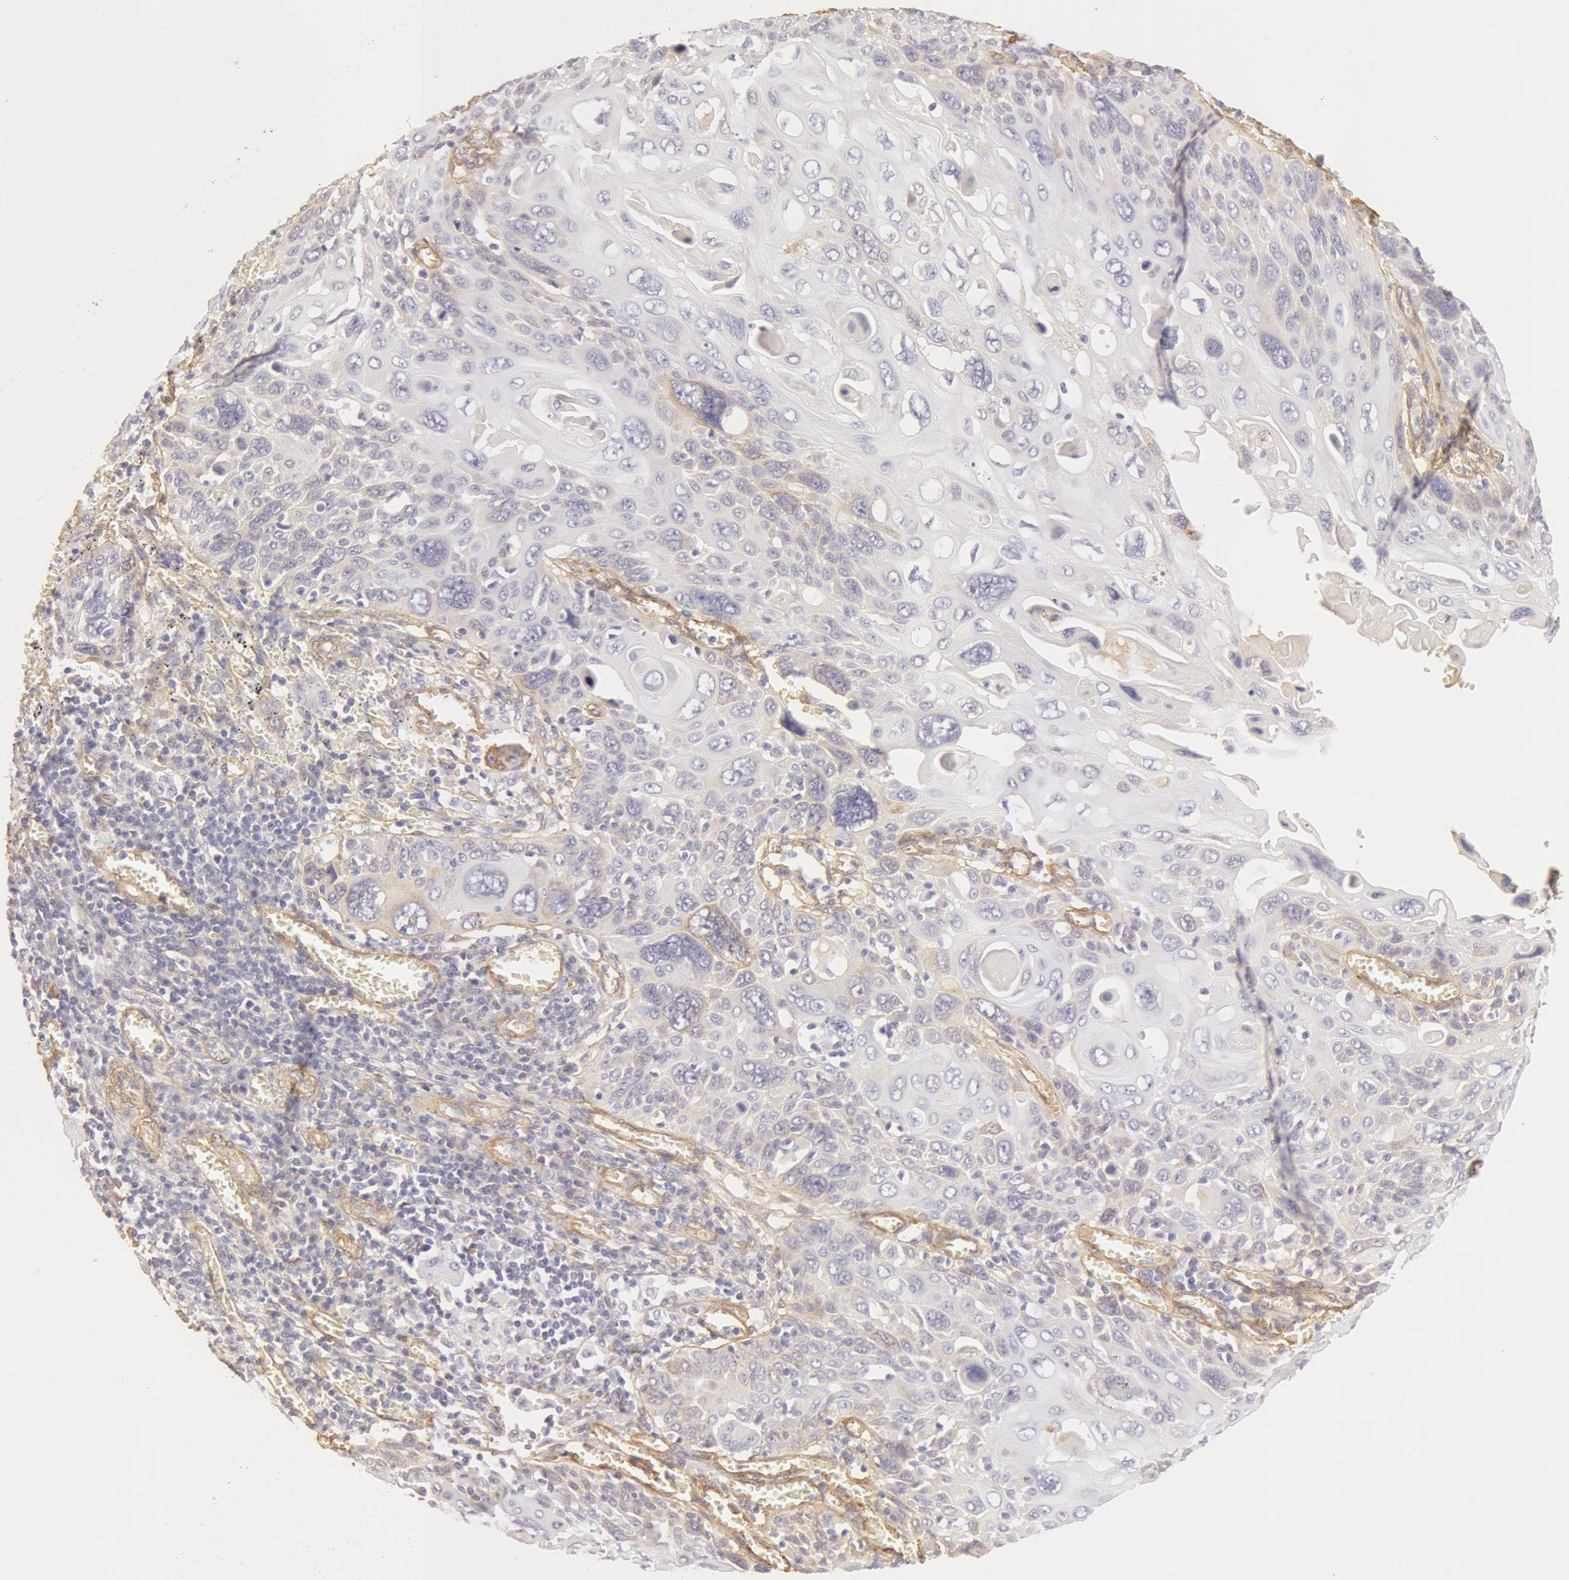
{"staining": {"intensity": "negative", "quantity": "none", "location": "none"}, "tissue": "cervical cancer", "cell_type": "Tumor cells", "image_type": "cancer", "snomed": [{"axis": "morphology", "description": "Squamous cell carcinoma, NOS"}, {"axis": "topography", "description": "Cervix"}], "caption": "High power microscopy image of an IHC histopathology image of squamous cell carcinoma (cervical), revealing no significant staining in tumor cells.", "gene": "COL4A1", "patient": {"sex": "female", "age": 54}}